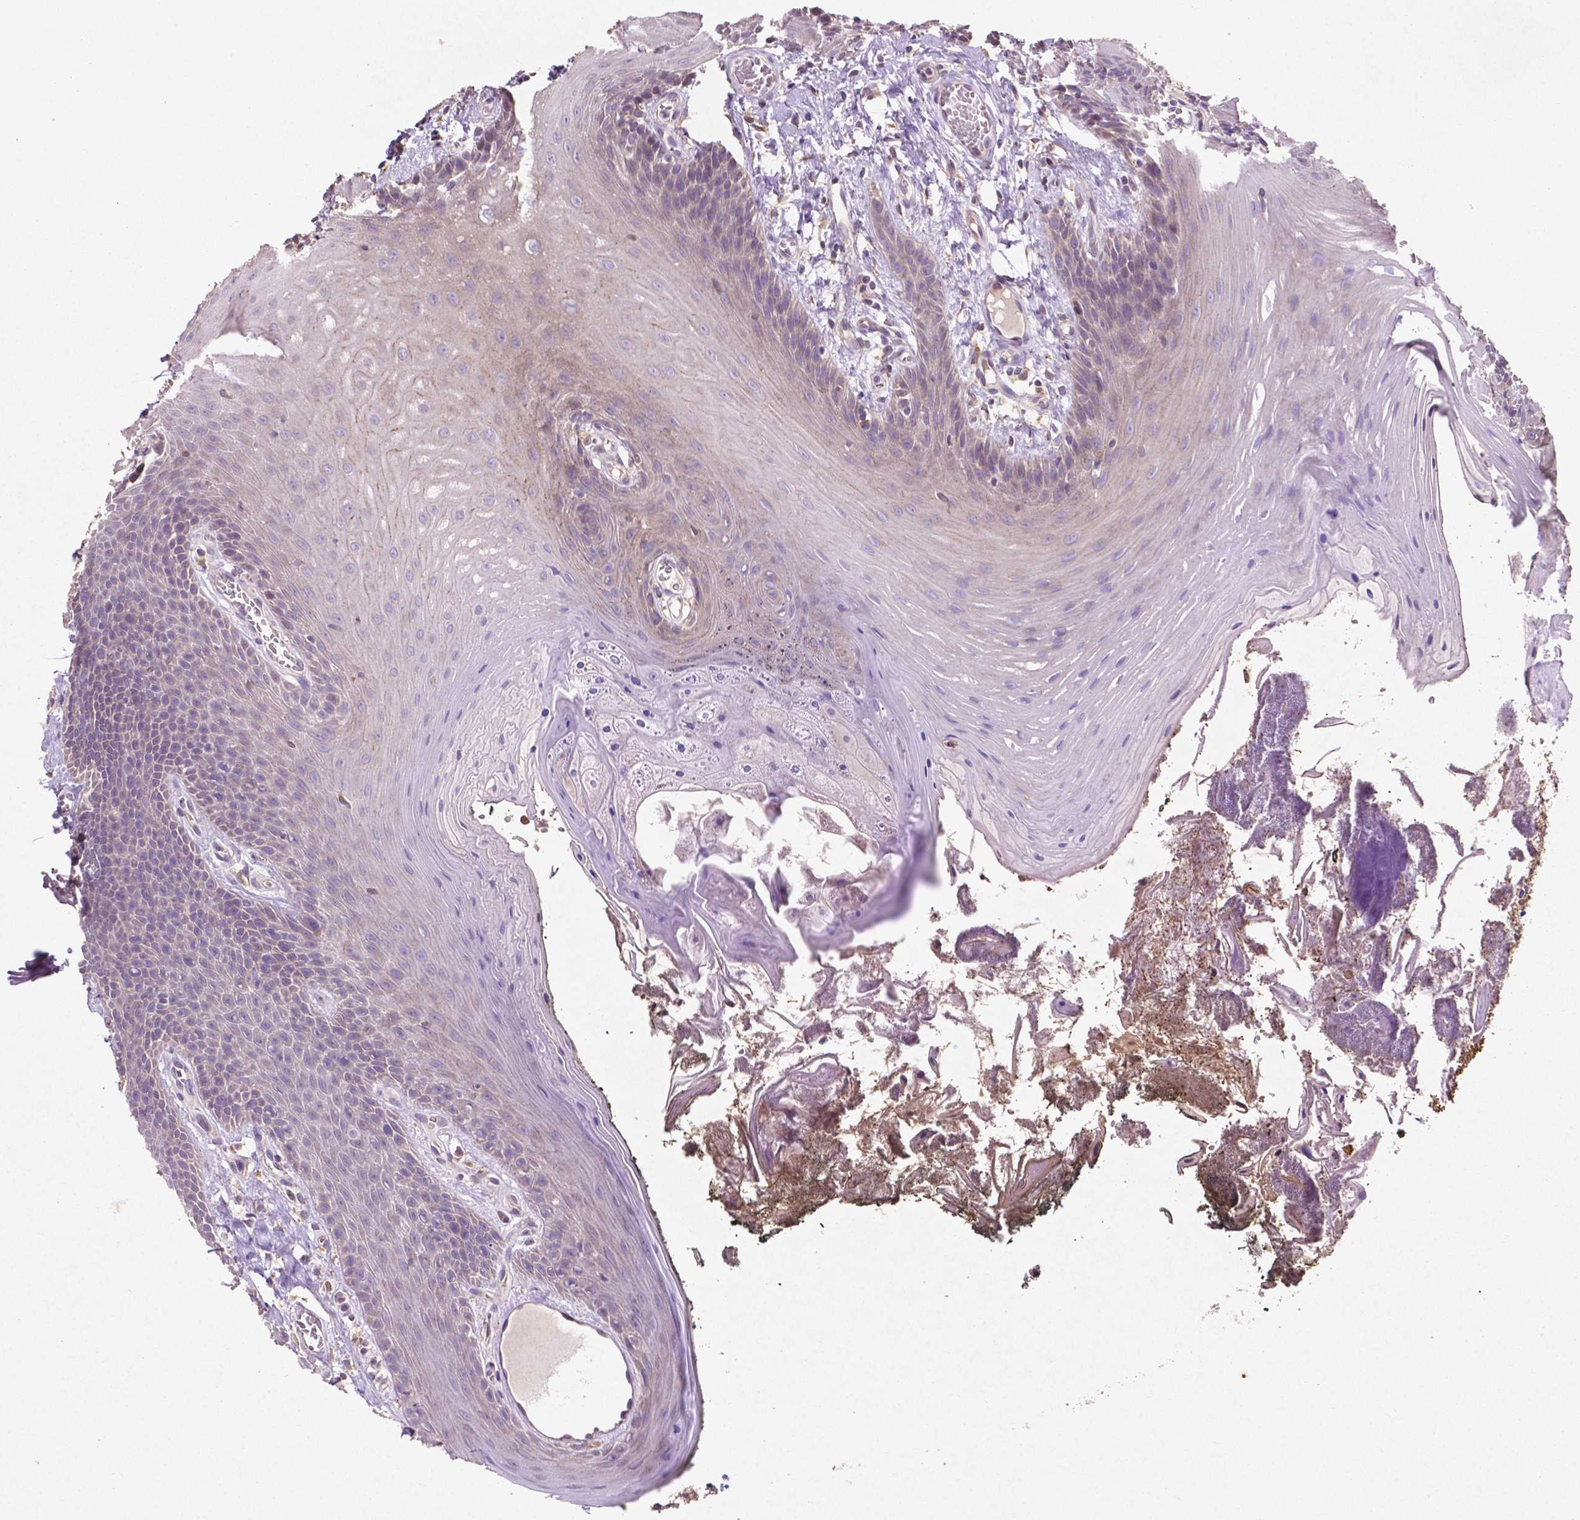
{"staining": {"intensity": "negative", "quantity": "none", "location": "none"}, "tissue": "oral mucosa", "cell_type": "Squamous epithelial cells", "image_type": "normal", "snomed": [{"axis": "morphology", "description": "Normal tissue, NOS"}, {"axis": "topography", "description": "Oral tissue"}], "caption": "Squamous epithelial cells are negative for protein expression in normal human oral mucosa. (Stains: DAB (3,3'-diaminobenzidine) IHC with hematoxylin counter stain, Microscopy: brightfield microscopy at high magnification).", "gene": "MBTPS1", "patient": {"sex": "male", "age": 9}}